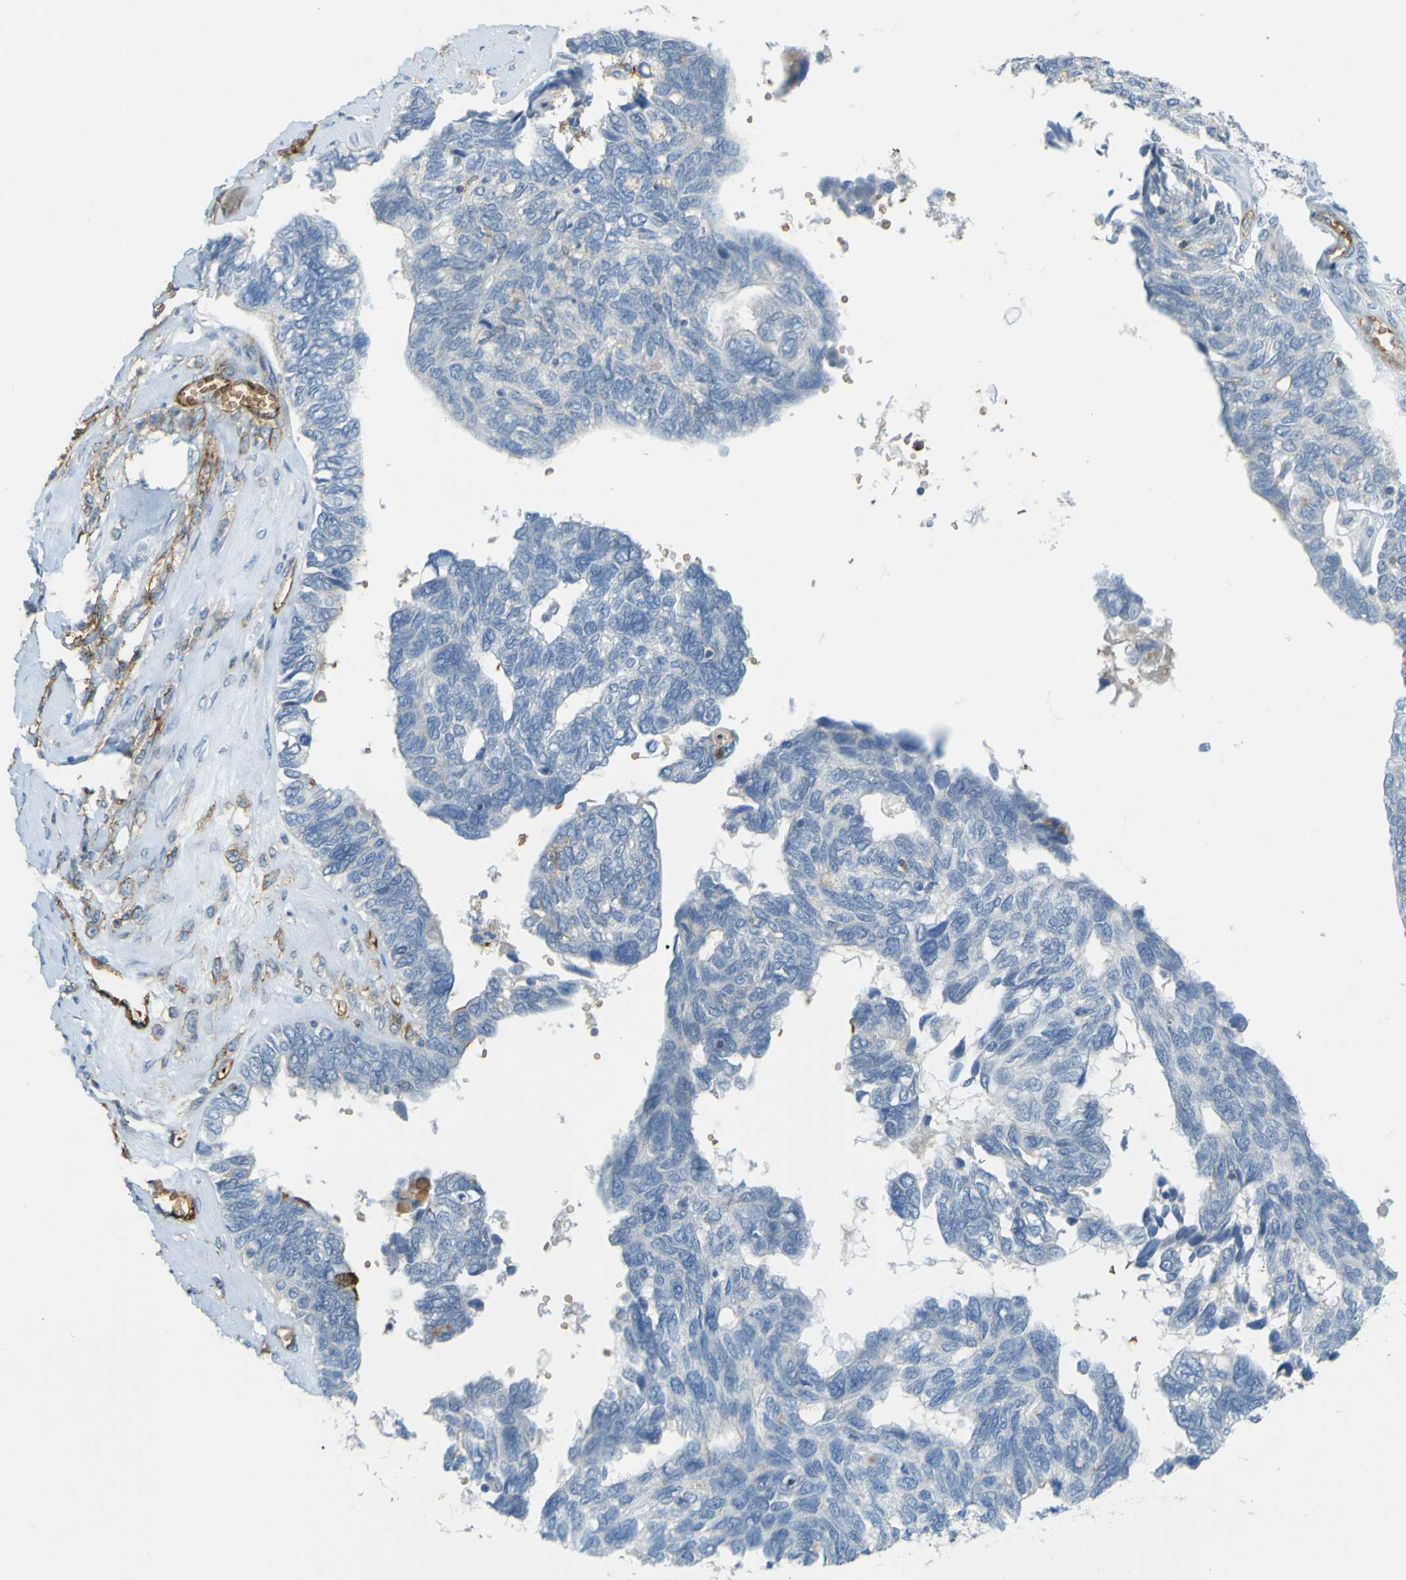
{"staining": {"intensity": "negative", "quantity": "none", "location": "none"}, "tissue": "ovarian cancer", "cell_type": "Tumor cells", "image_type": "cancer", "snomed": [{"axis": "morphology", "description": "Cystadenocarcinoma, serous, NOS"}, {"axis": "topography", "description": "Ovary"}], "caption": "There is no significant positivity in tumor cells of ovarian cancer.", "gene": "PLXDC1", "patient": {"sex": "female", "age": 79}}